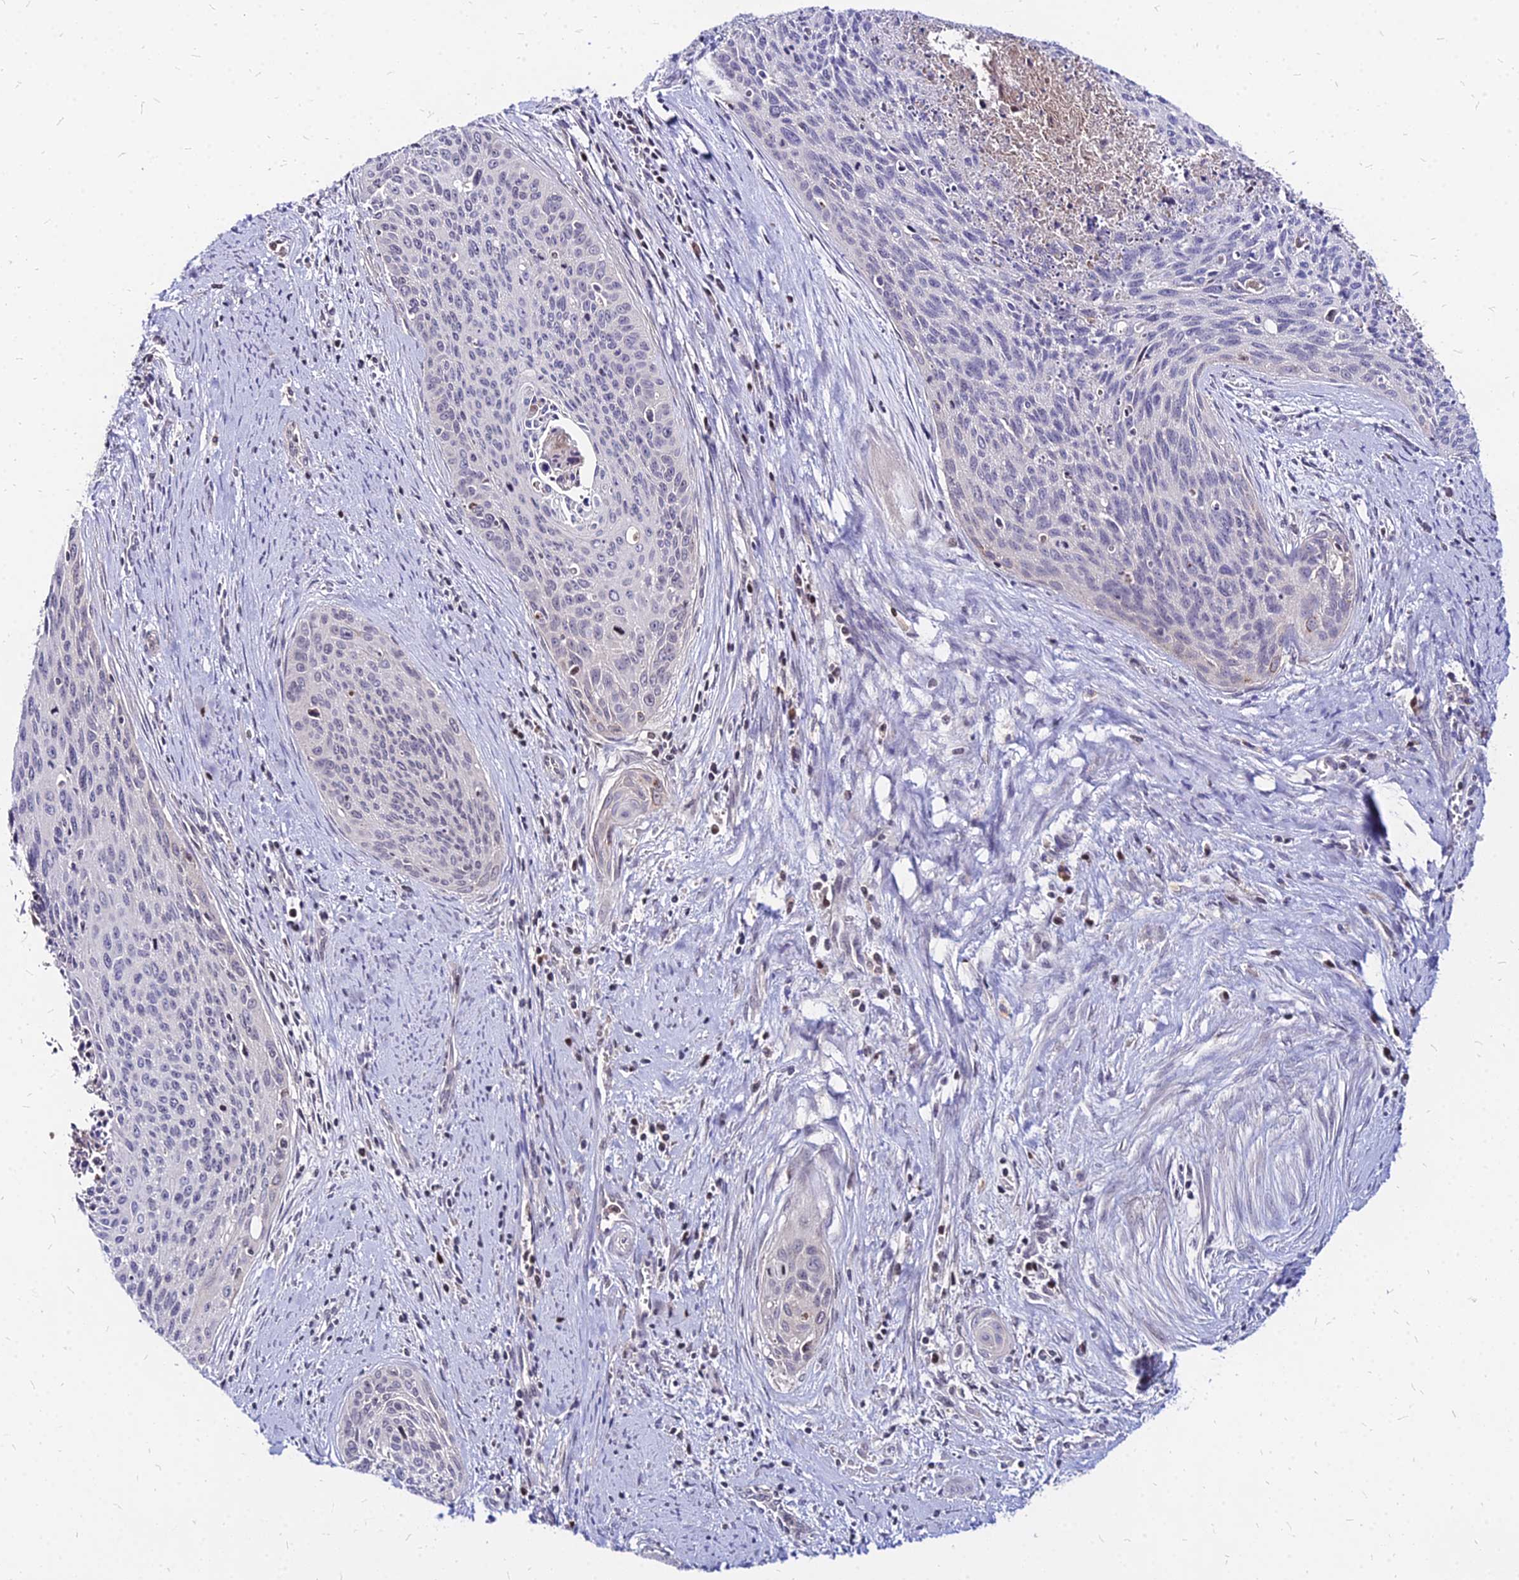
{"staining": {"intensity": "negative", "quantity": "none", "location": "none"}, "tissue": "cervical cancer", "cell_type": "Tumor cells", "image_type": "cancer", "snomed": [{"axis": "morphology", "description": "Squamous cell carcinoma, NOS"}, {"axis": "topography", "description": "Cervix"}], "caption": "Protein analysis of cervical cancer (squamous cell carcinoma) reveals no significant expression in tumor cells. (DAB immunohistochemistry (IHC) with hematoxylin counter stain).", "gene": "ACSM6", "patient": {"sex": "female", "age": 55}}